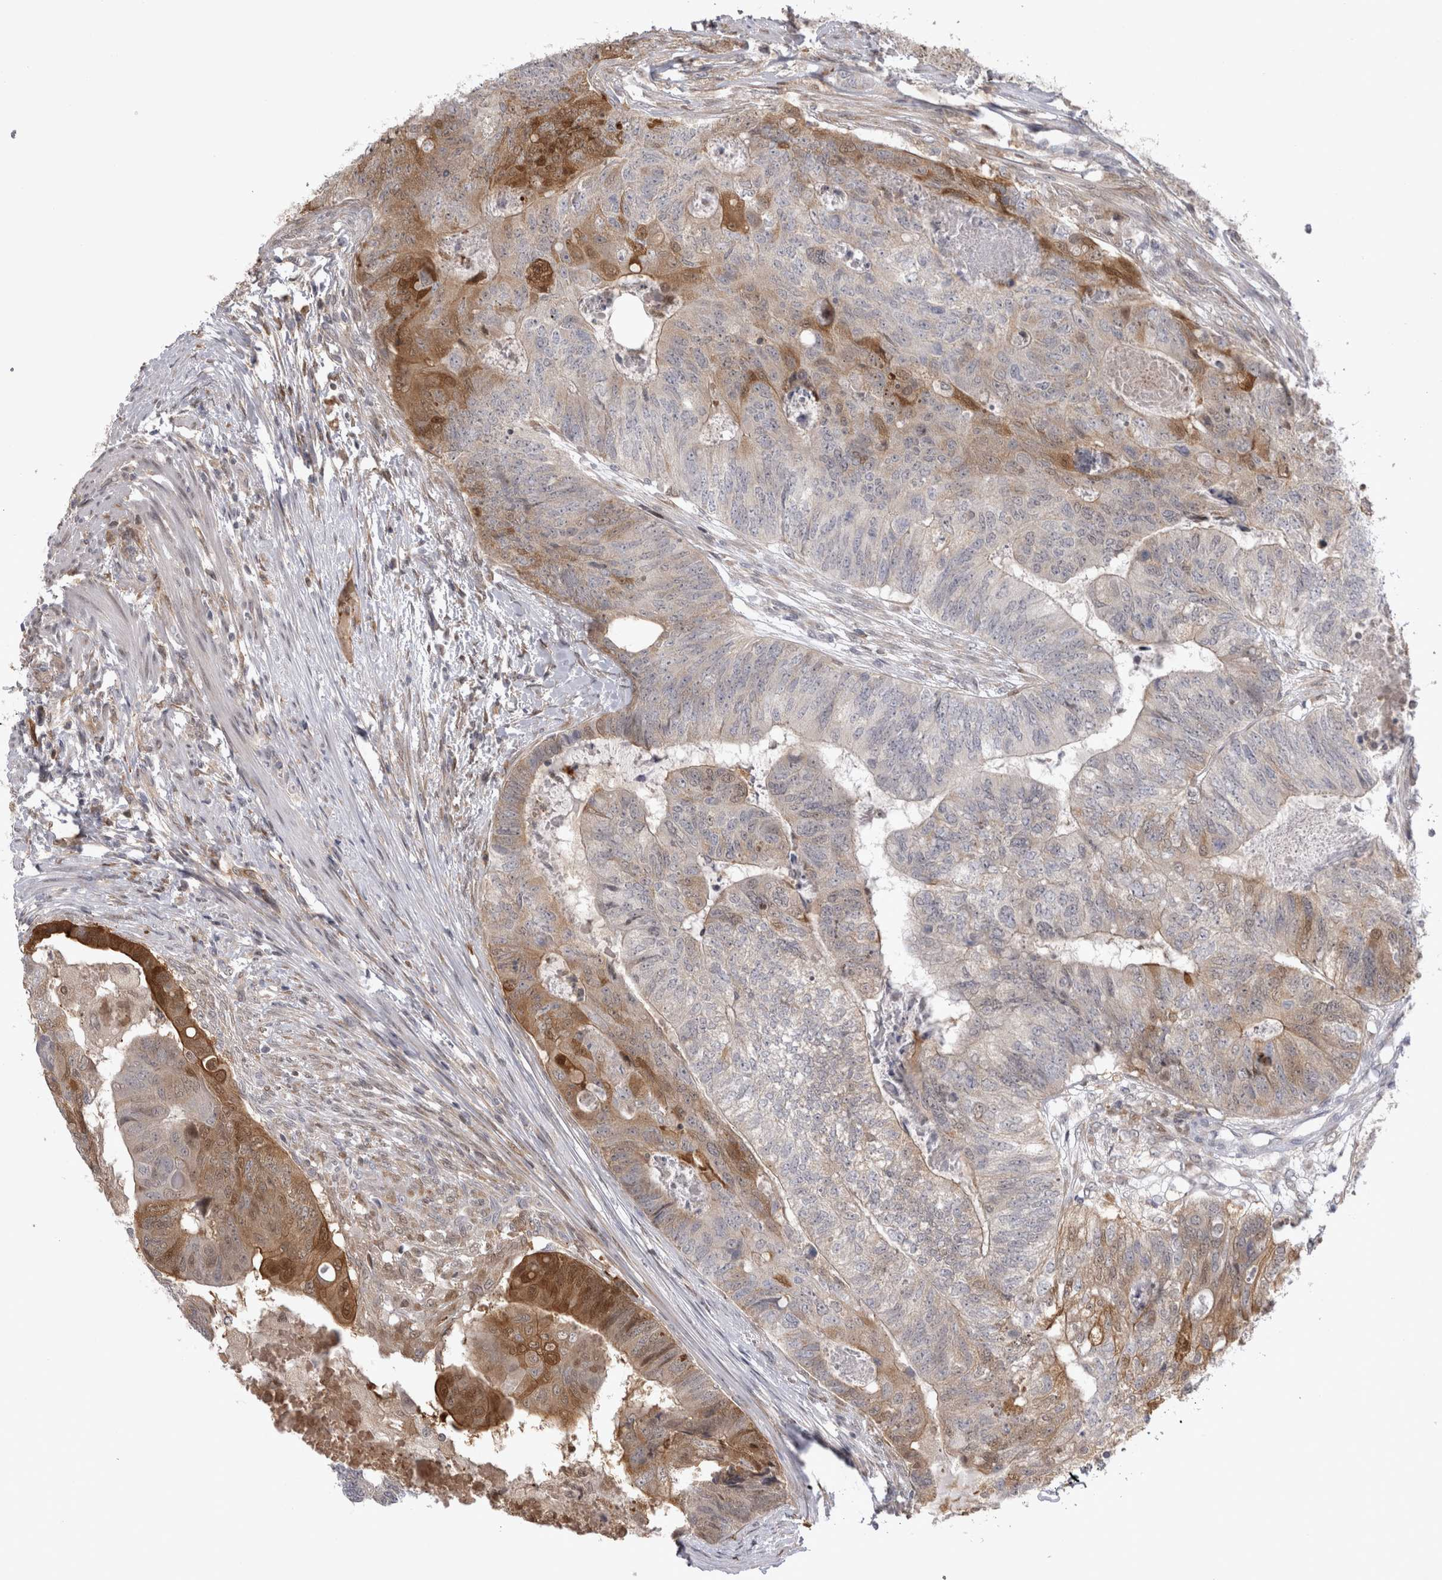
{"staining": {"intensity": "moderate", "quantity": "<25%", "location": "cytoplasmic/membranous"}, "tissue": "colorectal cancer", "cell_type": "Tumor cells", "image_type": "cancer", "snomed": [{"axis": "morphology", "description": "Adenocarcinoma, NOS"}, {"axis": "topography", "description": "Colon"}], "caption": "Immunohistochemistry image of human colorectal cancer stained for a protein (brown), which shows low levels of moderate cytoplasmic/membranous expression in approximately <25% of tumor cells.", "gene": "CHIC2", "patient": {"sex": "female", "age": 67}}